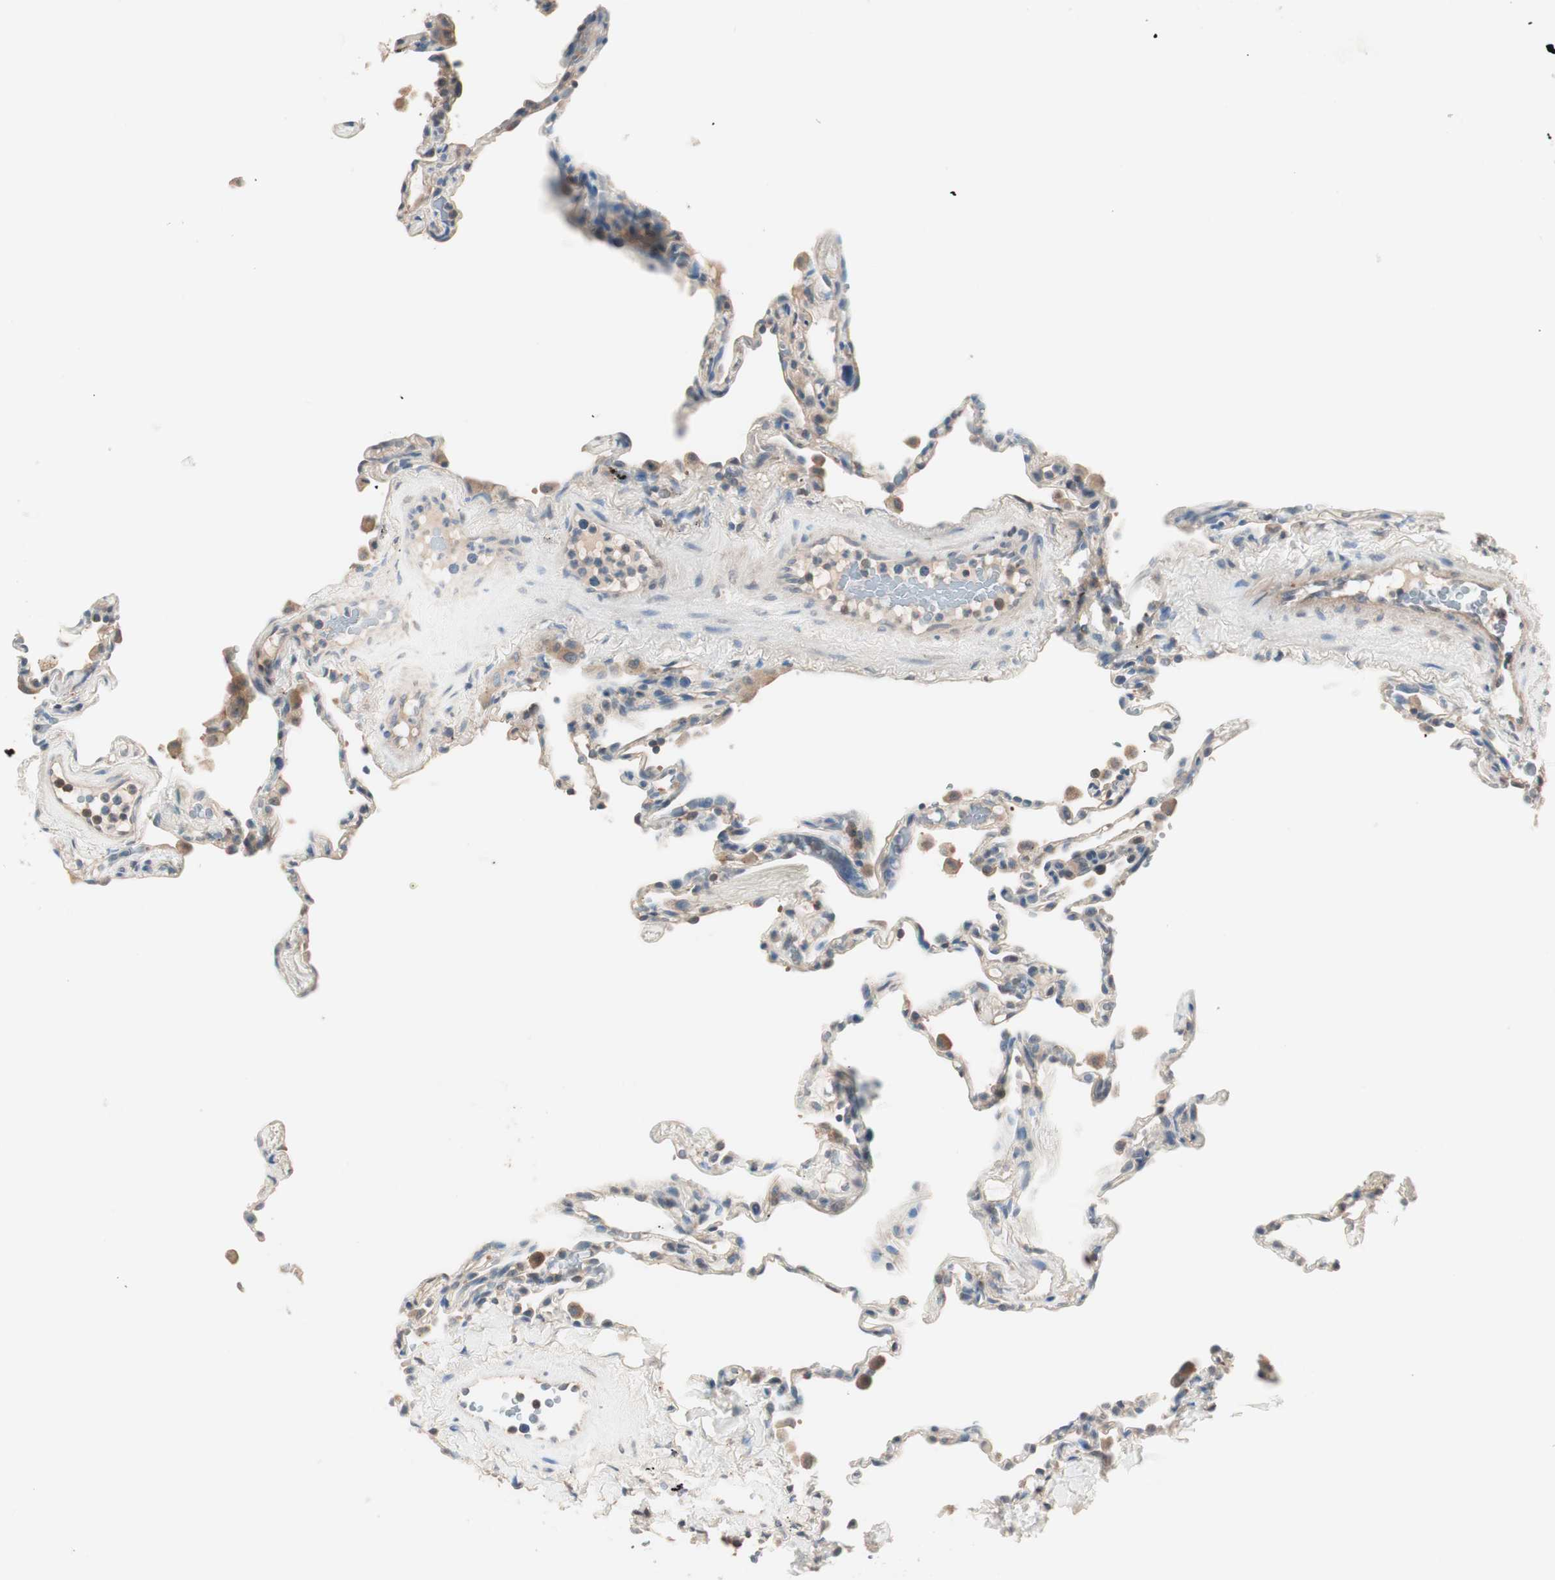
{"staining": {"intensity": "negative", "quantity": "none", "location": "none"}, "tissue": "lung", "cell_type": "Alveolar cells", "image_type": "normal", "snomed": [{"axis": "morphology", "description": "Normal tissue, NOS"}, {"axis": "topography", "description": "Lung"}], "caption": "Lung was stained to show a protein in brown. There is no significant positivity in alveolar cells. (Brightfield microscopy of DAB (3,3'-diaminobenzidine) immunohistochemistry (IHC) at high magnification).", "gene": "RAD54B", "patient": {"sex": "male", "age": 59}}